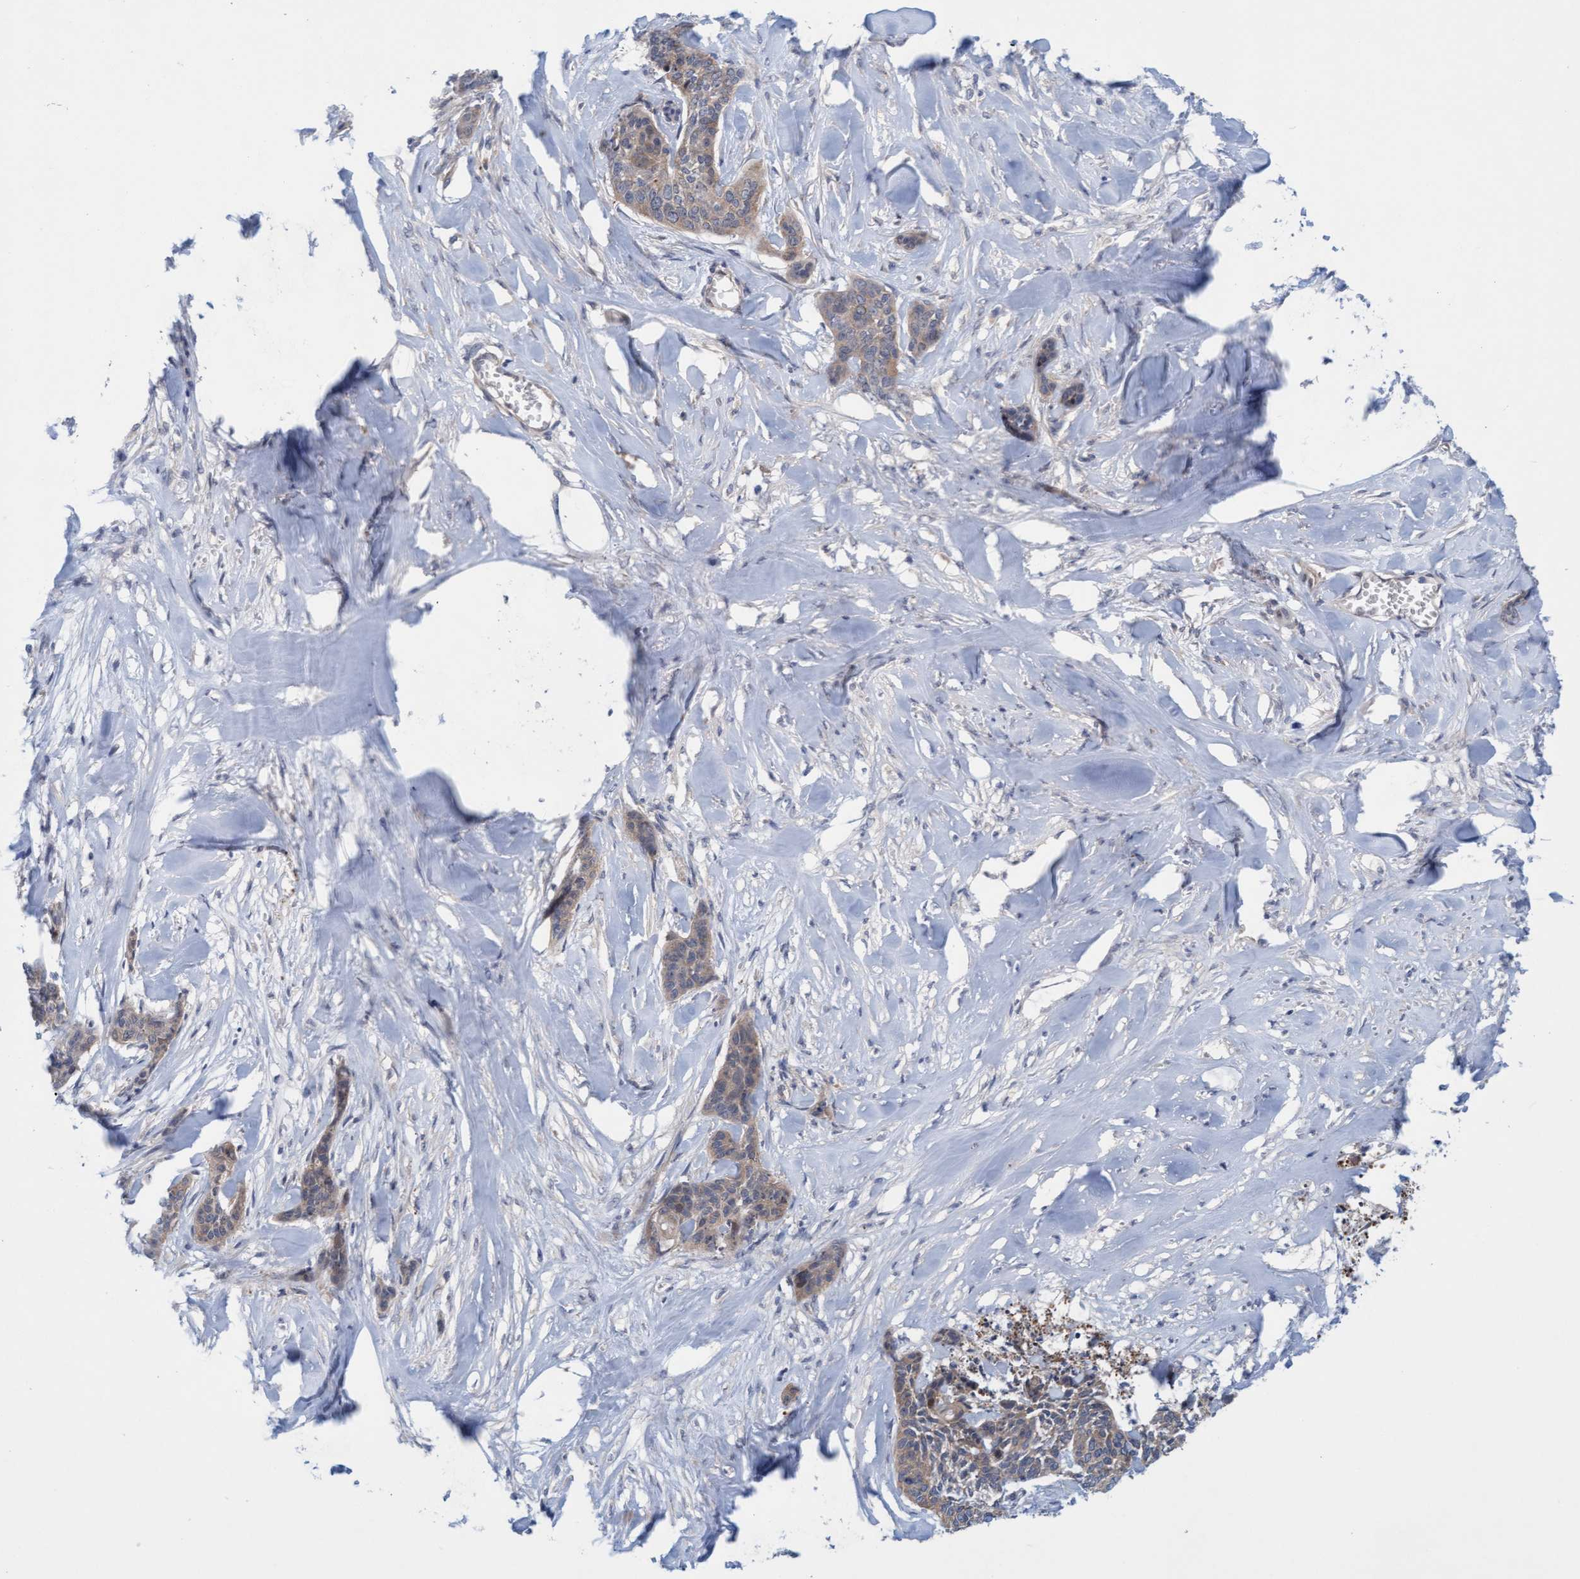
{"staining": {"intensity": "moderate", "quantity": ">75%", "location": "cytoplasmic/membranous"}, "tissue": "skin cancer", "cell_type": "Tumor cells", "image_type": "cancer", "snomed": [{"axis": "morphology", "description": "Basal cell carcinoma"}, {"axis": "topography", "description": "Skin"}], "caption": "An immunohistochemistry (IHC) photomicrograph of neoplastic tissue is shown. Protein staining in brown highlights moderate cytoplasmic/membranous positivity in skin cancer within tumor cells.", "gene": "KLHL25", "patient": {"sex": "female", "age": 64}}